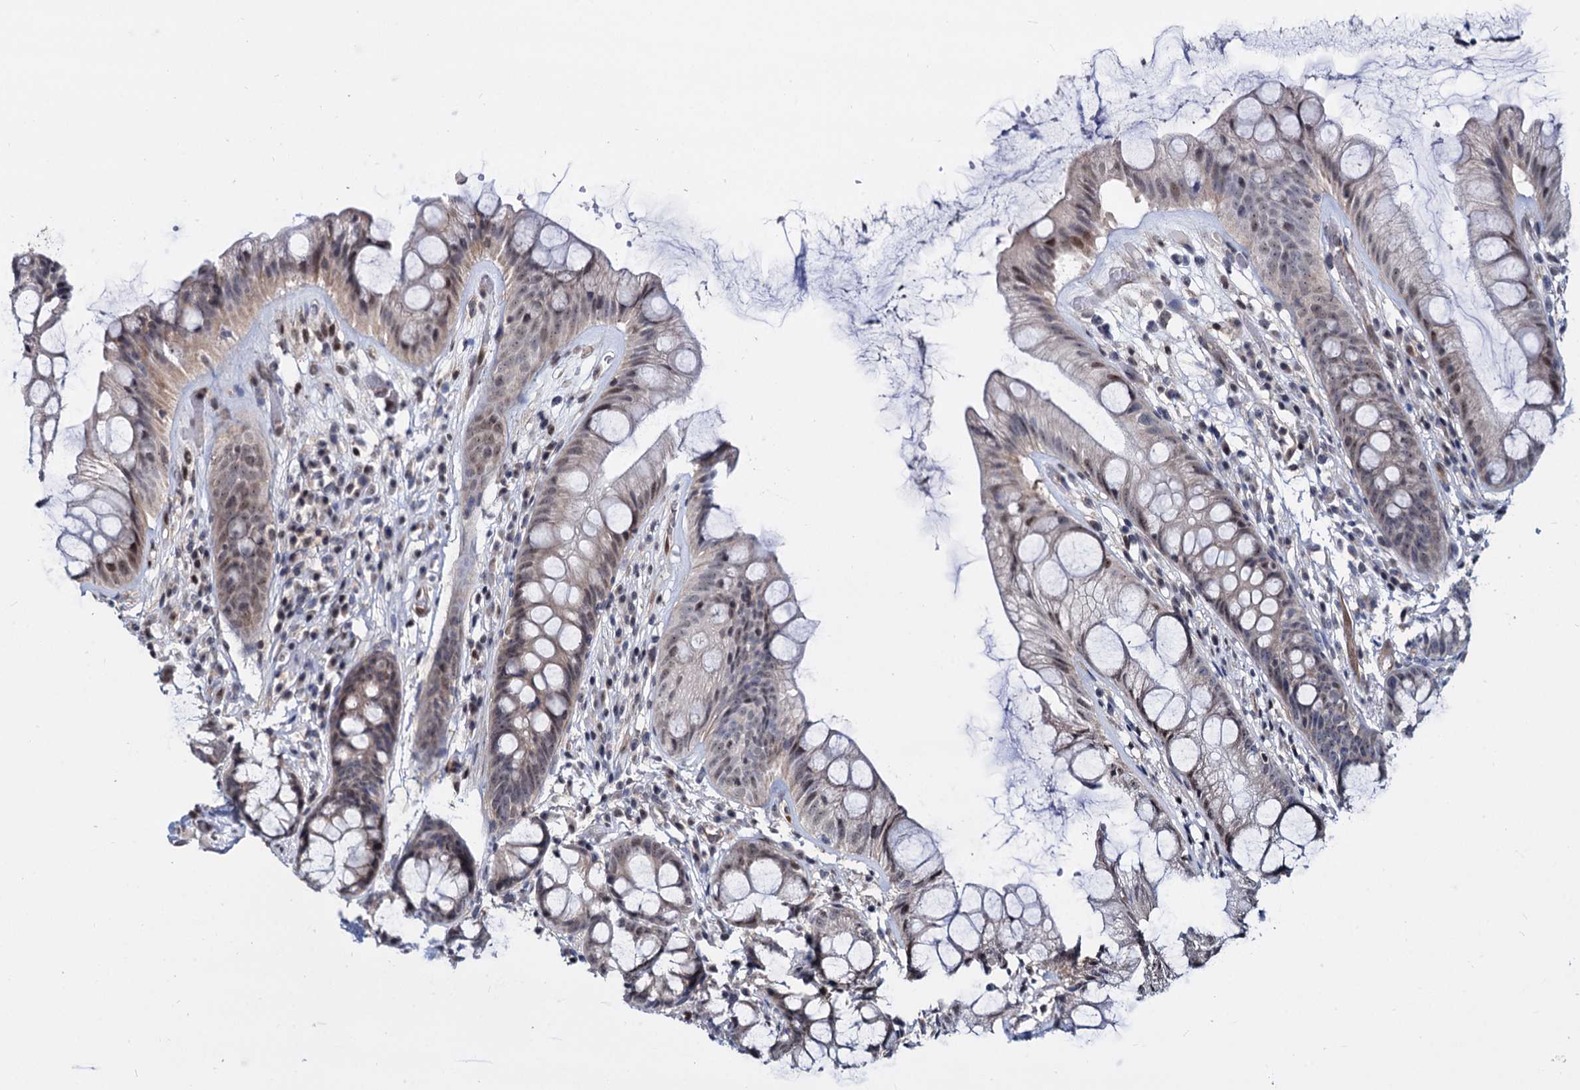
{"staining": {"intensity": "moderate", "quantity": ">75%", "location": "nuclear"}, "tissue": "rectum", "cell_type": "Glandular cells", "image_type": "normal", "snomed": [{"axis": "morphology", "description": "Normal tissue, NOS"}, {"axis": "topography", "description": "Rectum"}], "caption": "Moderate nuclear protein positivity is seen in about >75% of glandular cells in rectum. (DAB (3,3'-diaminobenzidine) = brown stain, brightfield microscopy at high magnification).", "gene": "UBLCP1", "patient": {"sex": "male", "age": 74}}